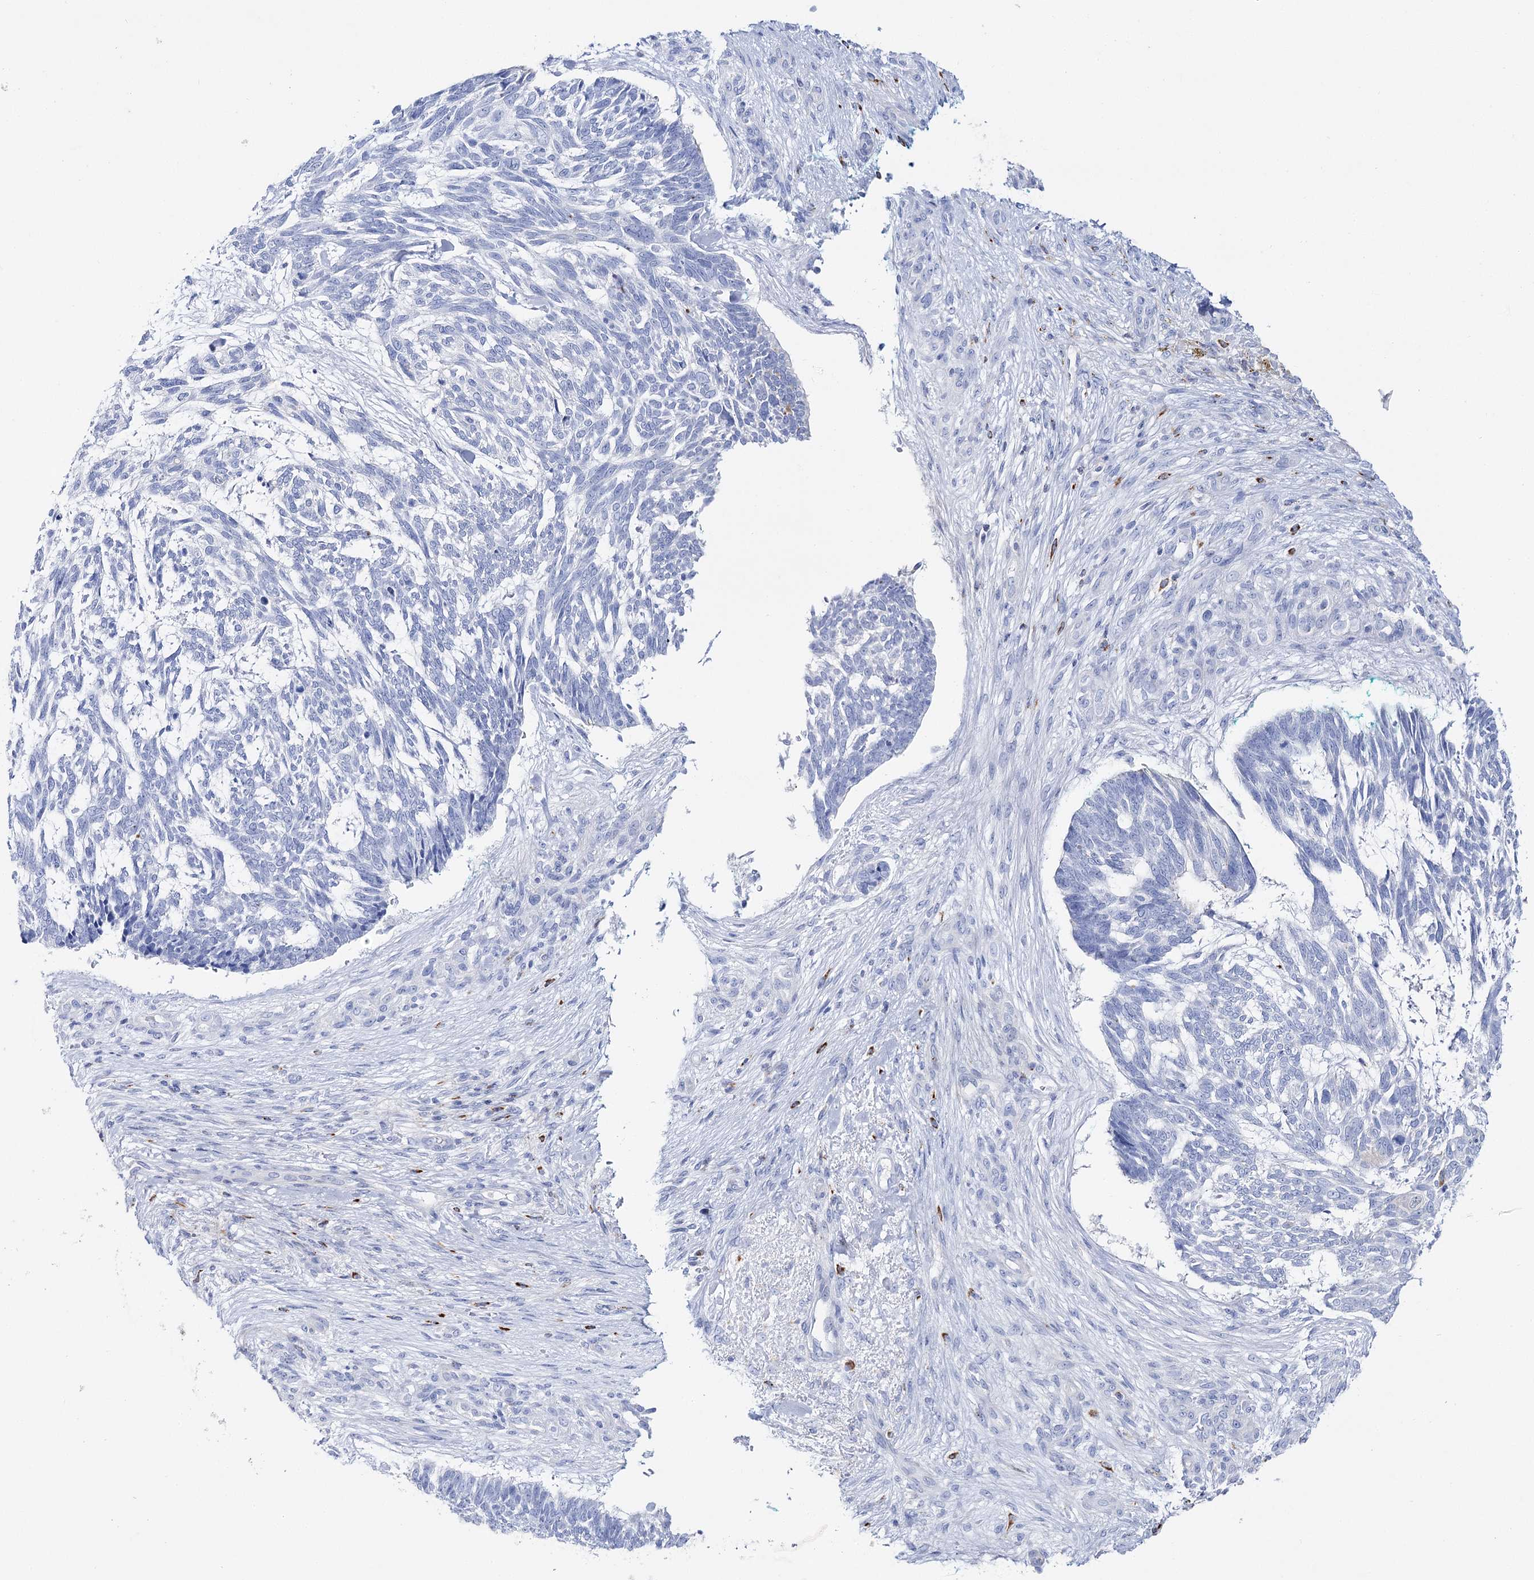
{"staining": {"intensity": "negative", "quantity": "none", "location": "none"}, "tissue": "skin cancer", "cell_type": "Tumor cells", "image_type": "cancer", "snomed": [{"axis": "morphology", "description": "Basal cell carcinoma"}, {"axis": "topography", "description": "Skin"}], "caption": "The immunohistochemistry (IHC) photomicrograph has no significant positivity in tumor cells of skin basal cell carcinoma tissue.", "gene": "SLC3A1", "patient": {"sex": "male", "age": 88}}